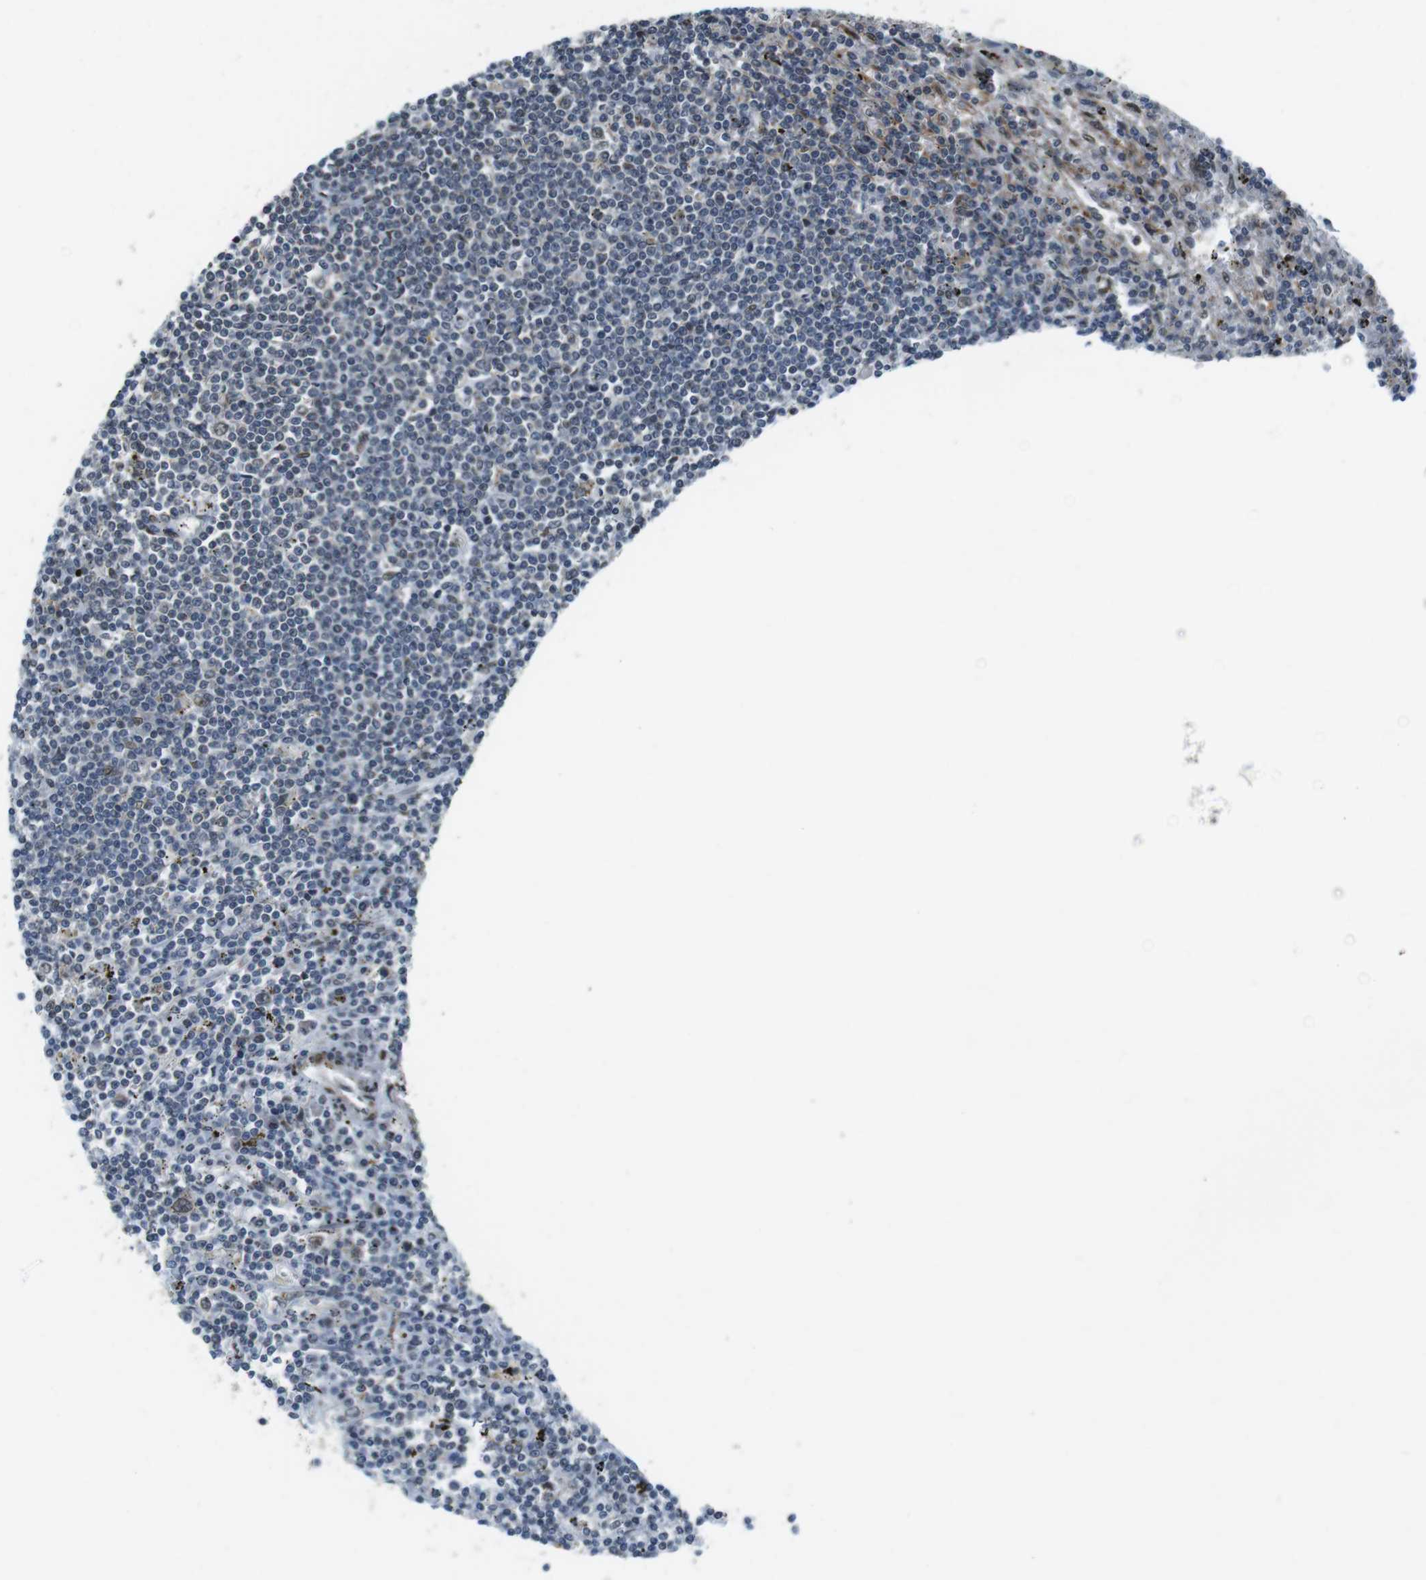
{"staining": {"intensity": "negative", "quantity": "none", "location": "none"}, "tissue": "lymphoma", "cell_type": "Tumor cells", "image_type": "cancer", "snomed": [{"axis": "morphology", "description": "Malignant lymphoma, non-Hodgkin's type, Low grade"}, {"axis": "topography", "description": "Spleen"}], "caption": "Tumor cells are negative for protein expression in human low-grade malignant lymphoma, non-Hodgkin's type.", "gene": "USP7", "patient": {"sex": "male", "age": 76}}